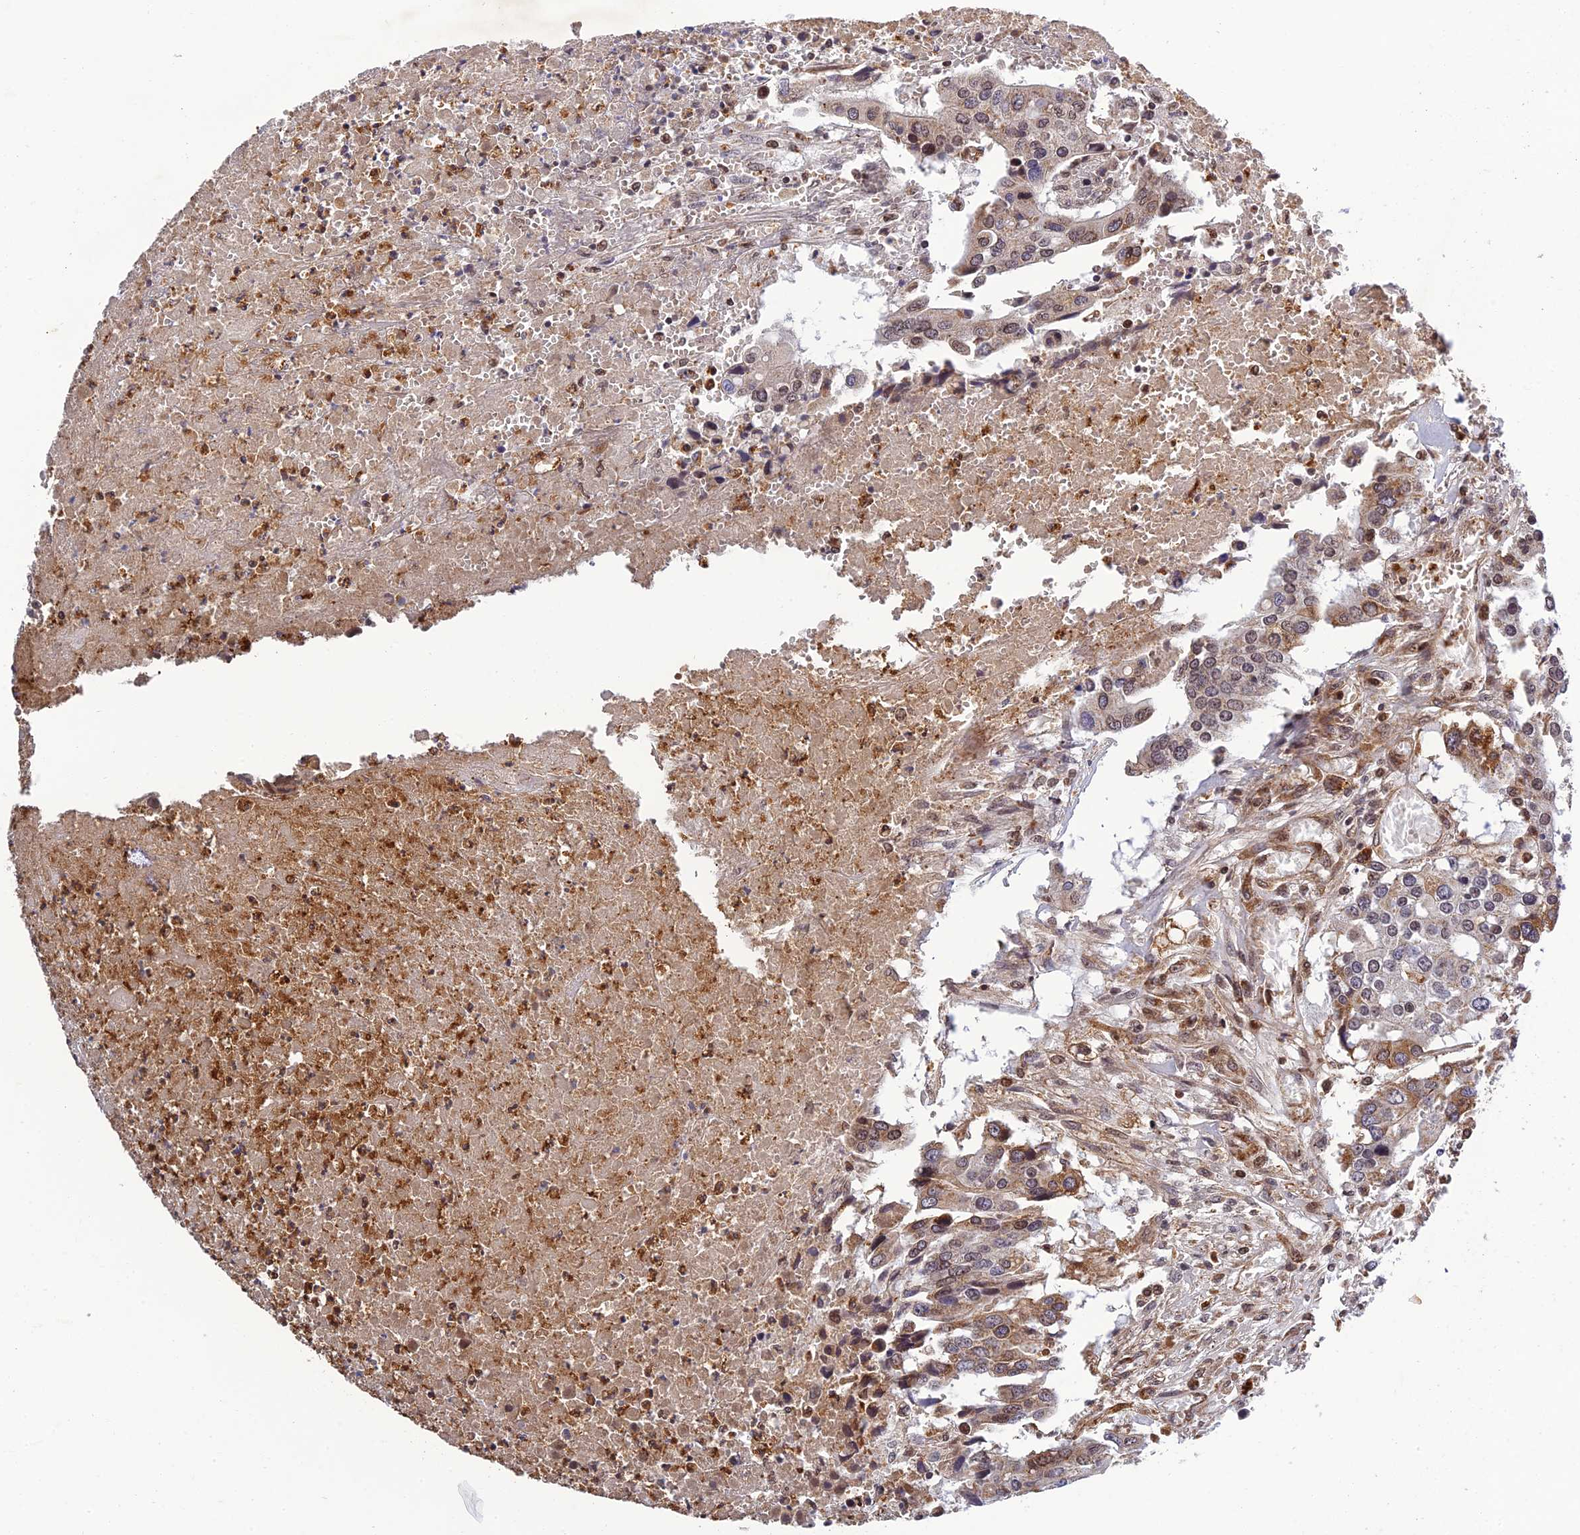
{"staining": {"intensity": "moderate", "quantity": "25%-75%", "location": "nuclear"}, "tissue": "colorectal cancer", "cell_type": "Tumor cells", "image_type": "cancer", "snomed": [{"axis": "morphology", "description": "Adenocarcinoma, NOS"}, {"axis": "topography", "description": "Colon"}], "caption": "Adenocarcinoma (colorectal) was stained to show a protein in brown. There is medium levels of moderate nuclear expression in approximately 25%-75% of tumor cells.", "gene": "REXO1", "patient": {"sex": "male", "age": 77}}